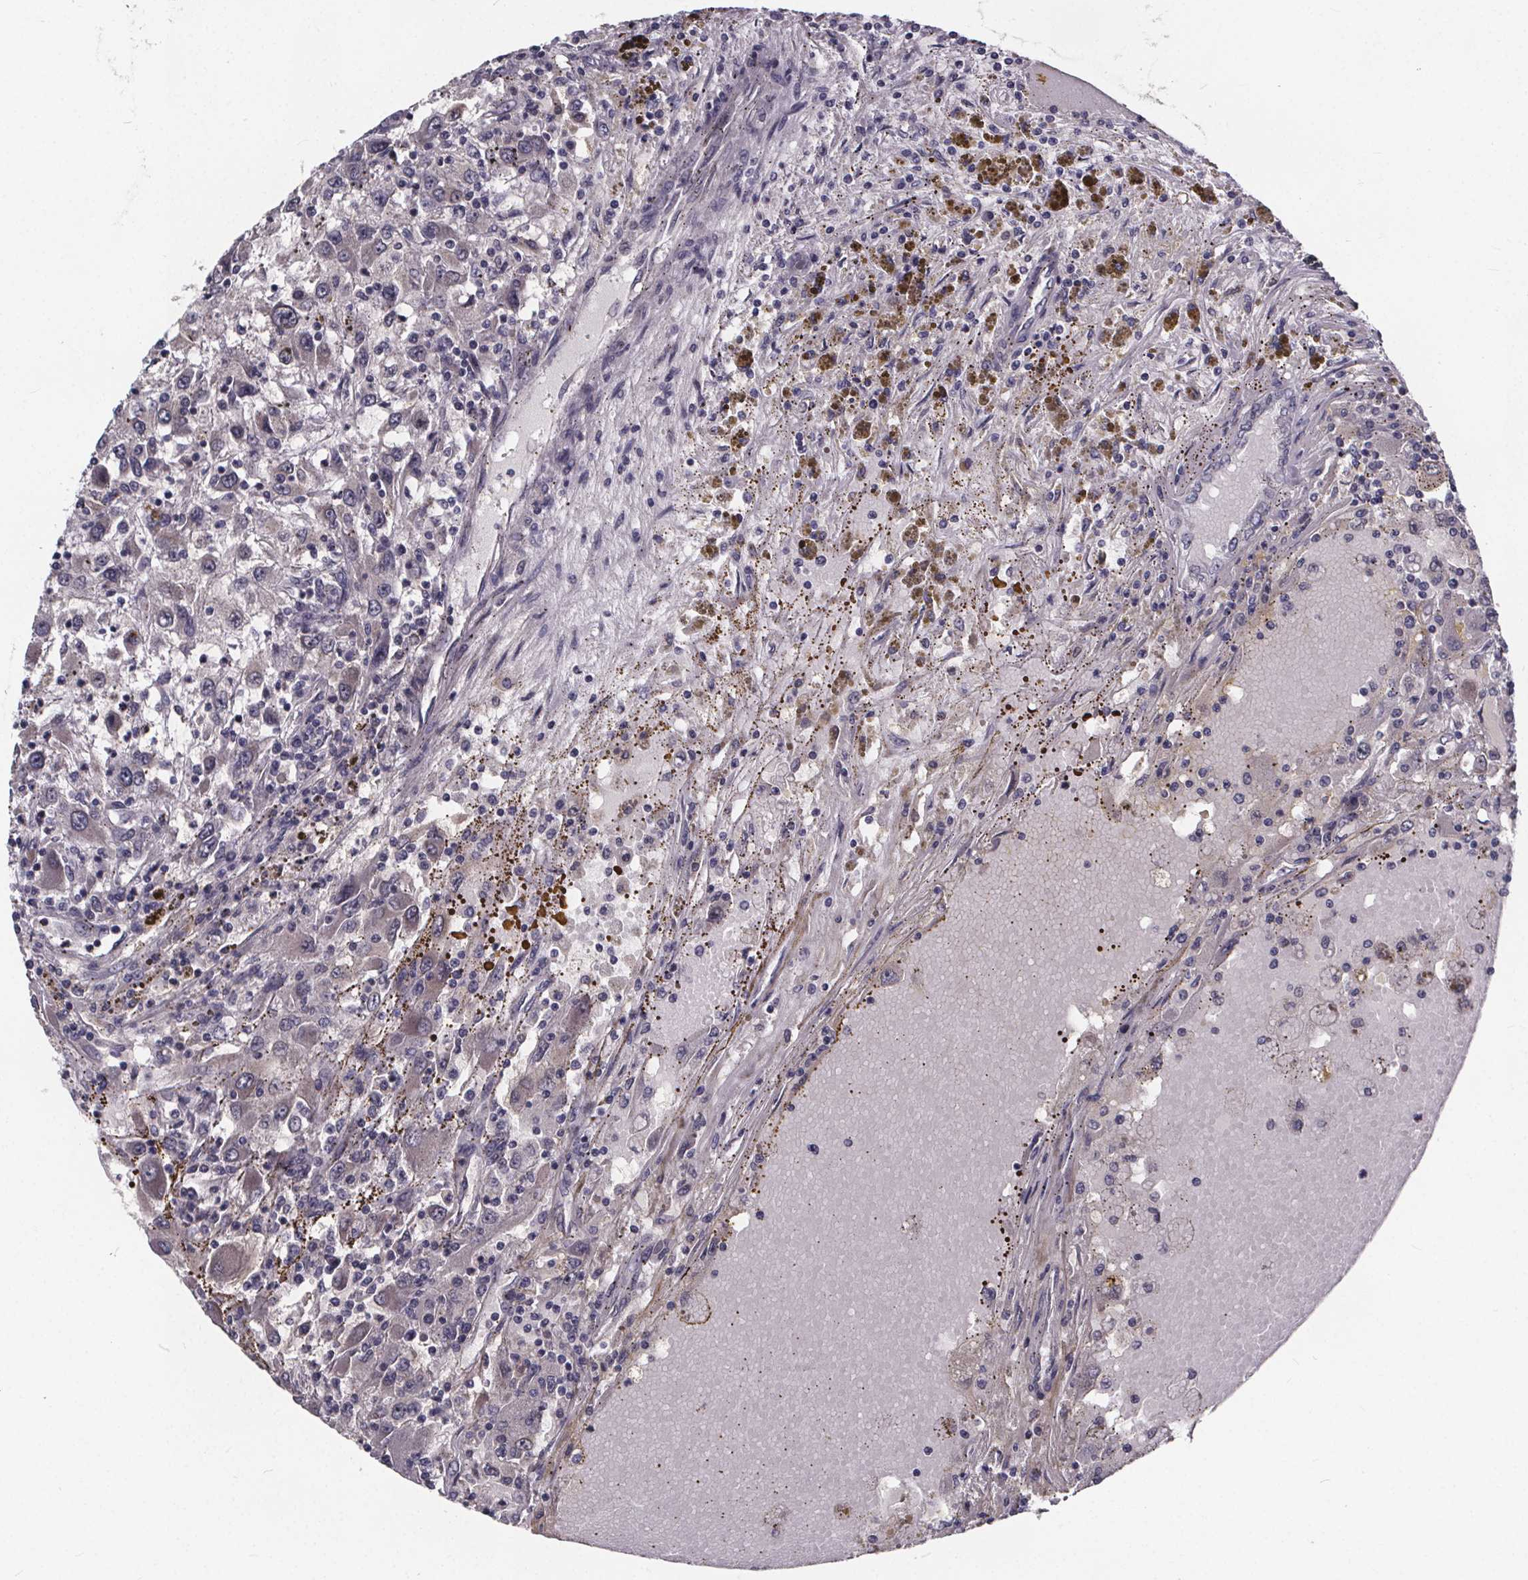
{"staining": {"intensity": "negative", "quantity": "none", "location": "none"}, "tissue": "renal cancer", "cell_type": "Tumor cells", "image_type": "cancer", "snomed": [{"axis": "morphology", "description": "Adenocarcinoma, NOS"}, {"axis": "topography", "description": "Kidney"}], "caption": "Human adenocarcinoma (renal) stained for a protein using IHC displays no positivity in tumor cells.", "gene": "FAM181B", "patient": {"sex": "female", "age": 67}}